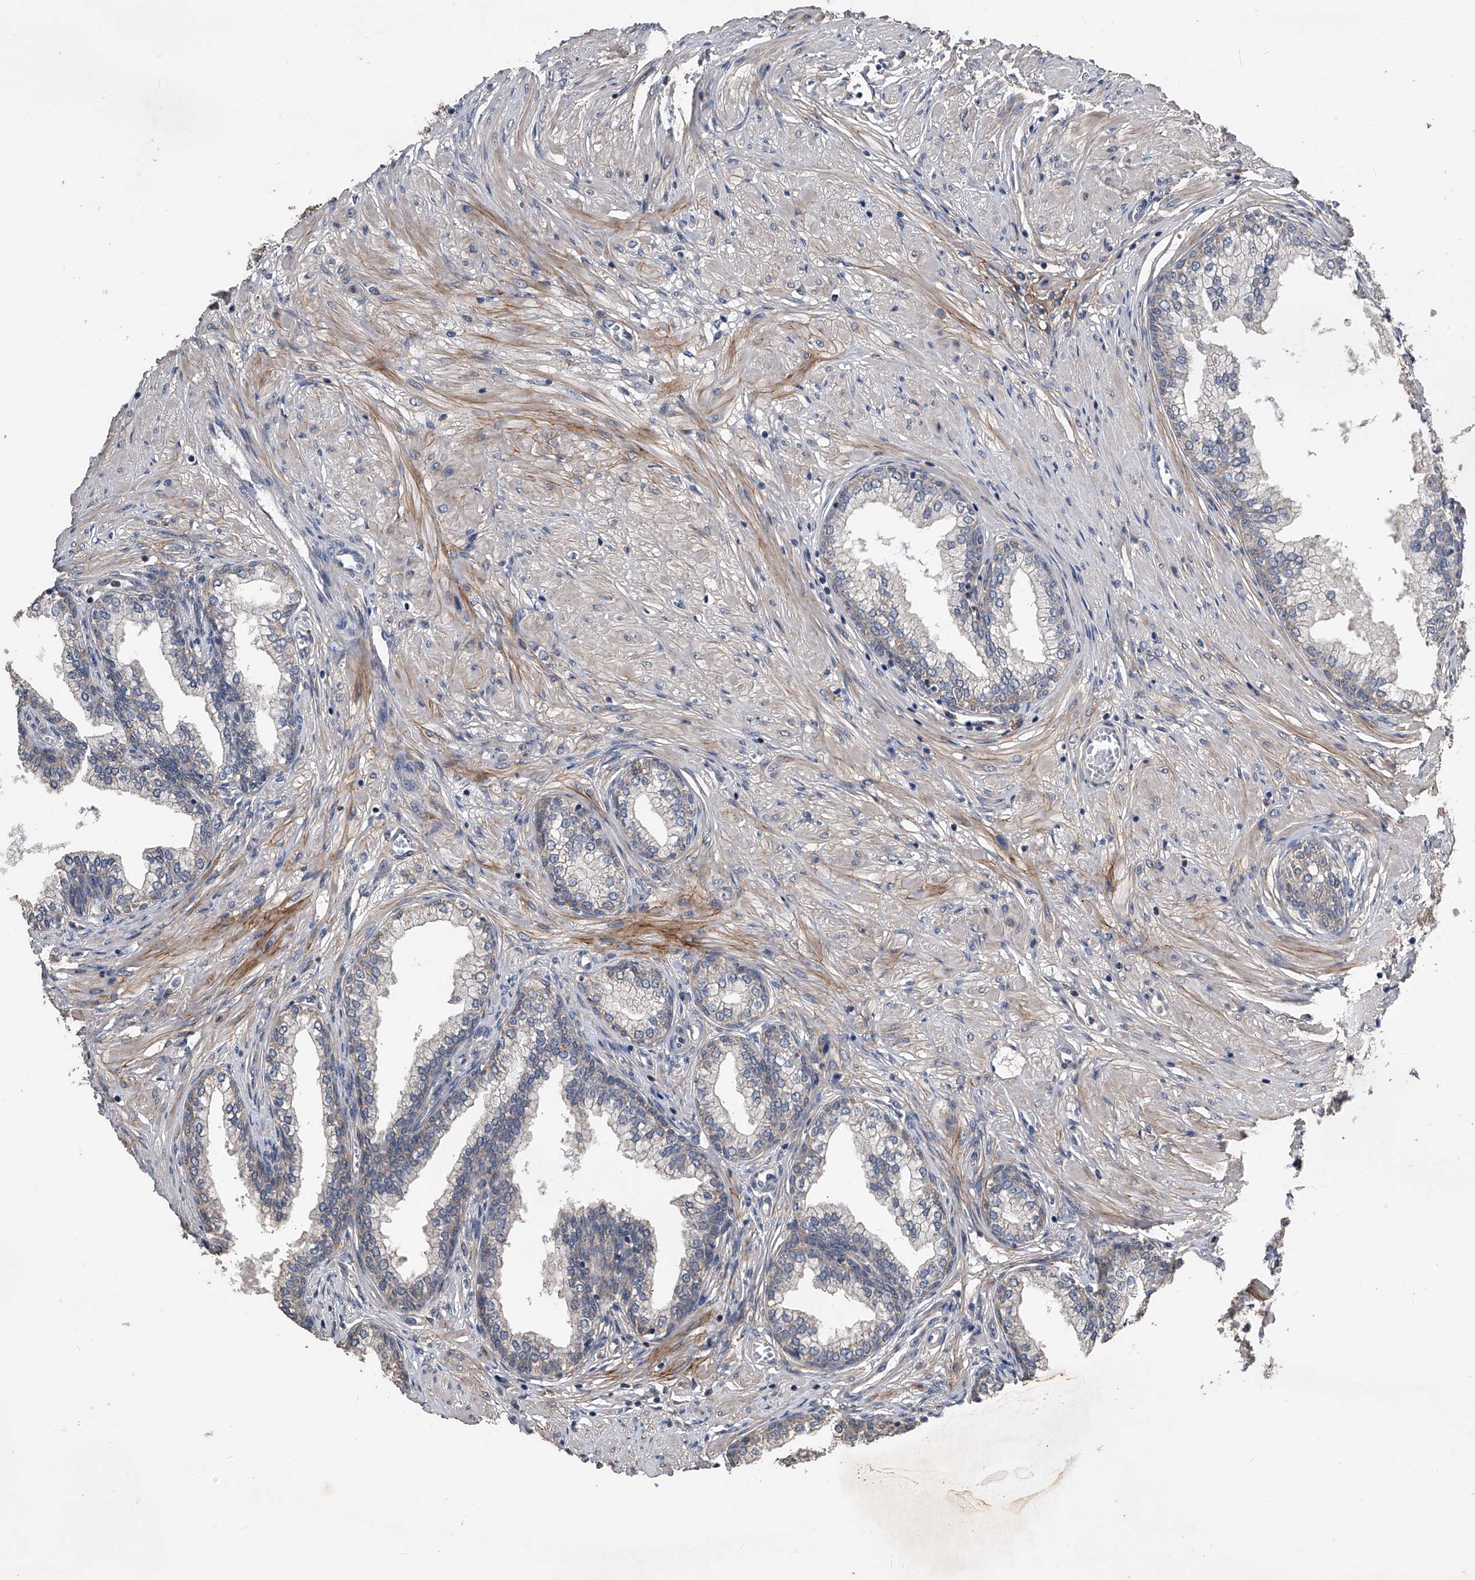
{"staining": {"intensity": "weak", "quantity": "<25%", "location": "cytoplasmic/membranous"}, "tissue": "prostate", "cell_type": "Glandular cells", "image_type": "normal", "snomed": [{"axis": "morphology", "description": "Normal tissue, NOS"}, {"axis": "morphology", "description": "Urothelial carcinoma, Low grade"}, {"axis": "topography", "description": "Urinary bladder"}, {"axis": "topography", "description": "Prostate"}], "caption": "This micrograph is of unremarkable prostate stained with immunohistochemistry (IHC) to label a protein in brown with the nuclei are counter-stained blue. There is no staining in glandular cells.", "gene": "PHACTR1", "patient": {"sex": "male", "age": 60}}